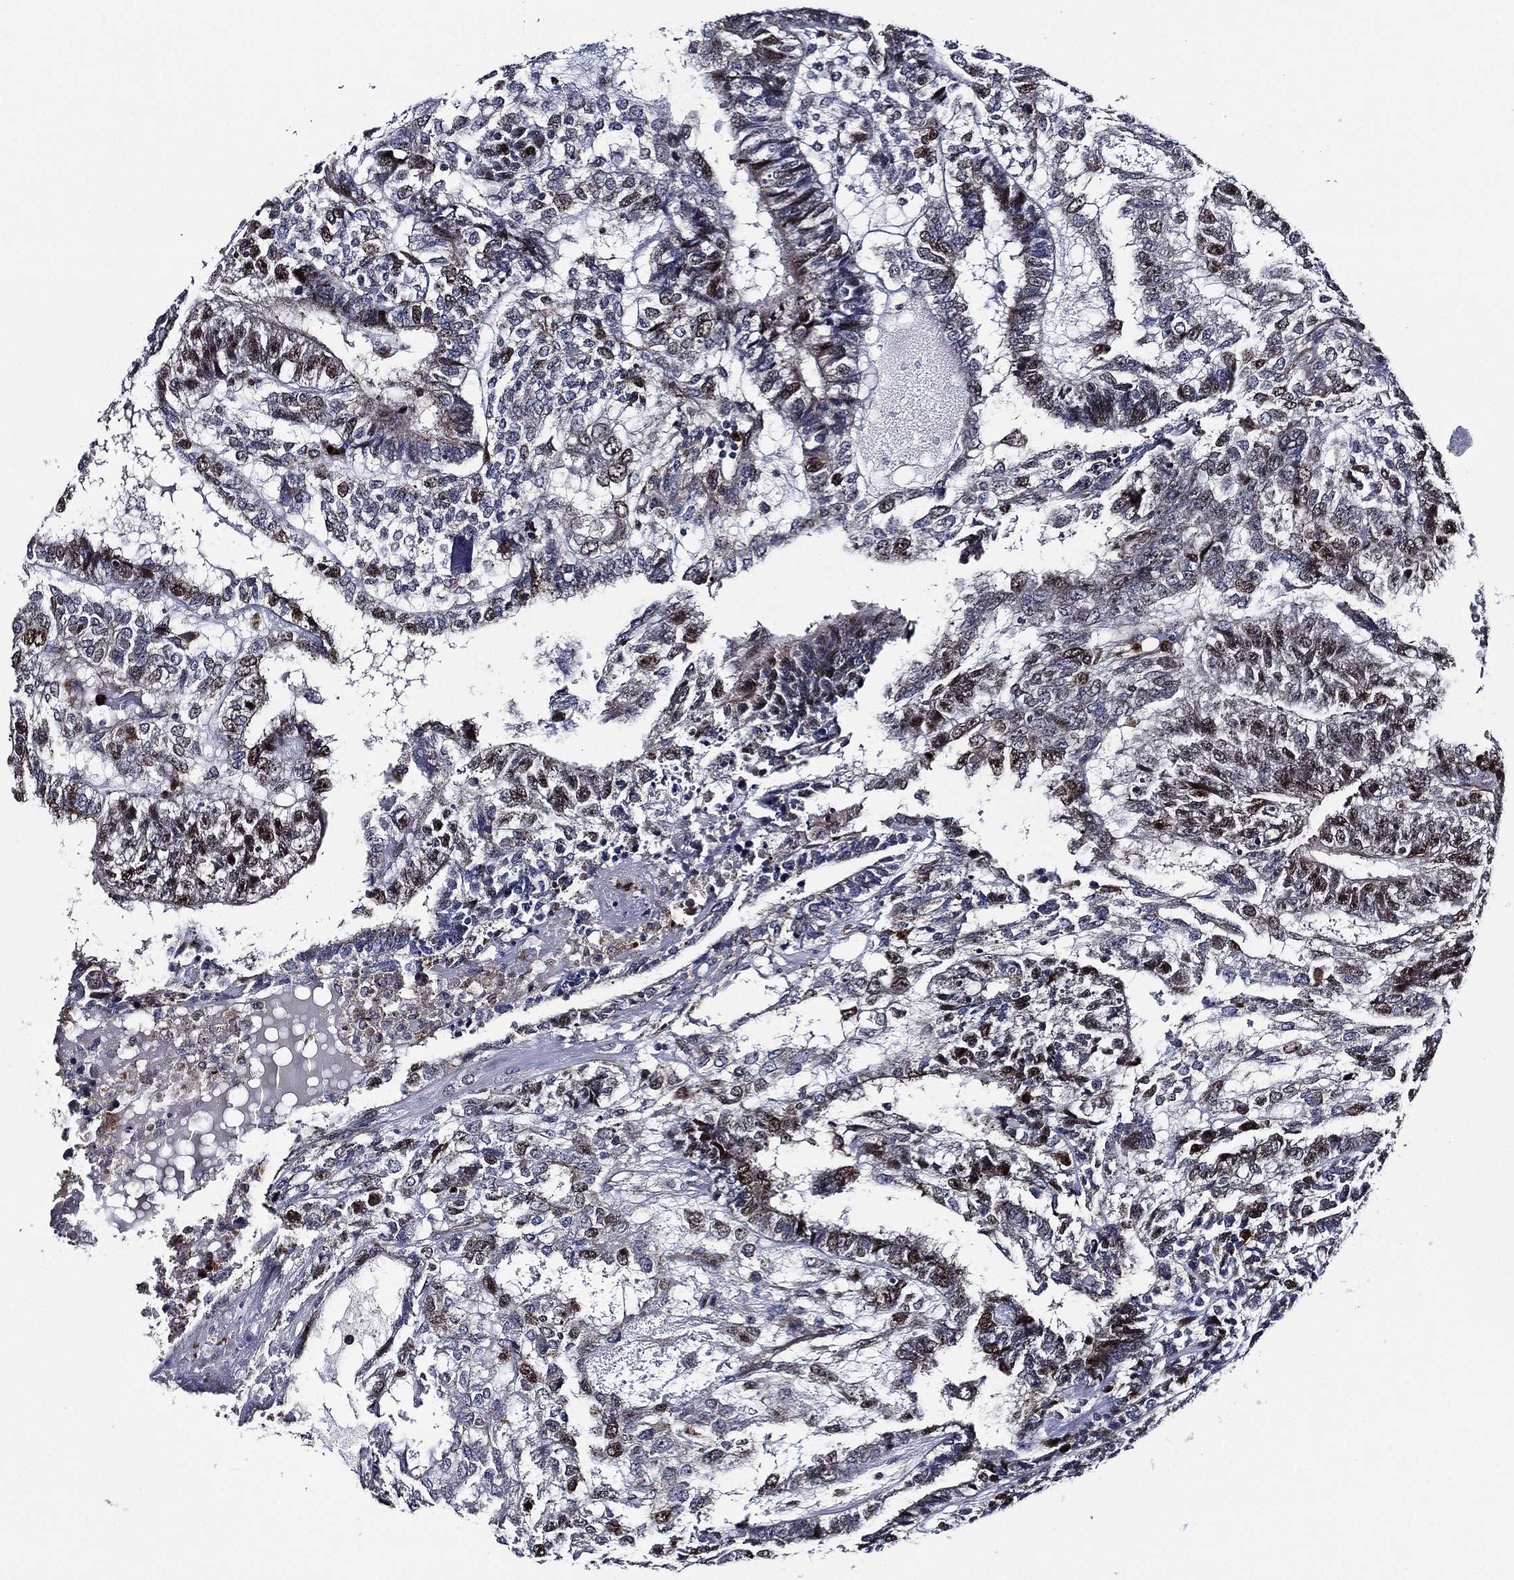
{"staining": {"intensity": "moderate", "quantity": "<25%", "location": "nuclear"}, "tissue": "testis cancer", "cell_type": "Tumor cells", "image_type": "cancer", "snomed": [{"axis": "morphology", "description": "Seminoma, NOS"}, {"axis": "morphology", "description": "Carcinoma, Embryonal, NOS"}, {"axis": "topography", "description": "Testis"}], "caption": "Human seminoma (testis) stained with a brown dye displays moderate nuclear positive staining in approximately <25% of tumor cells.", "gene": "KIF20B", "patient": {"sex": "male", "age": 41}}